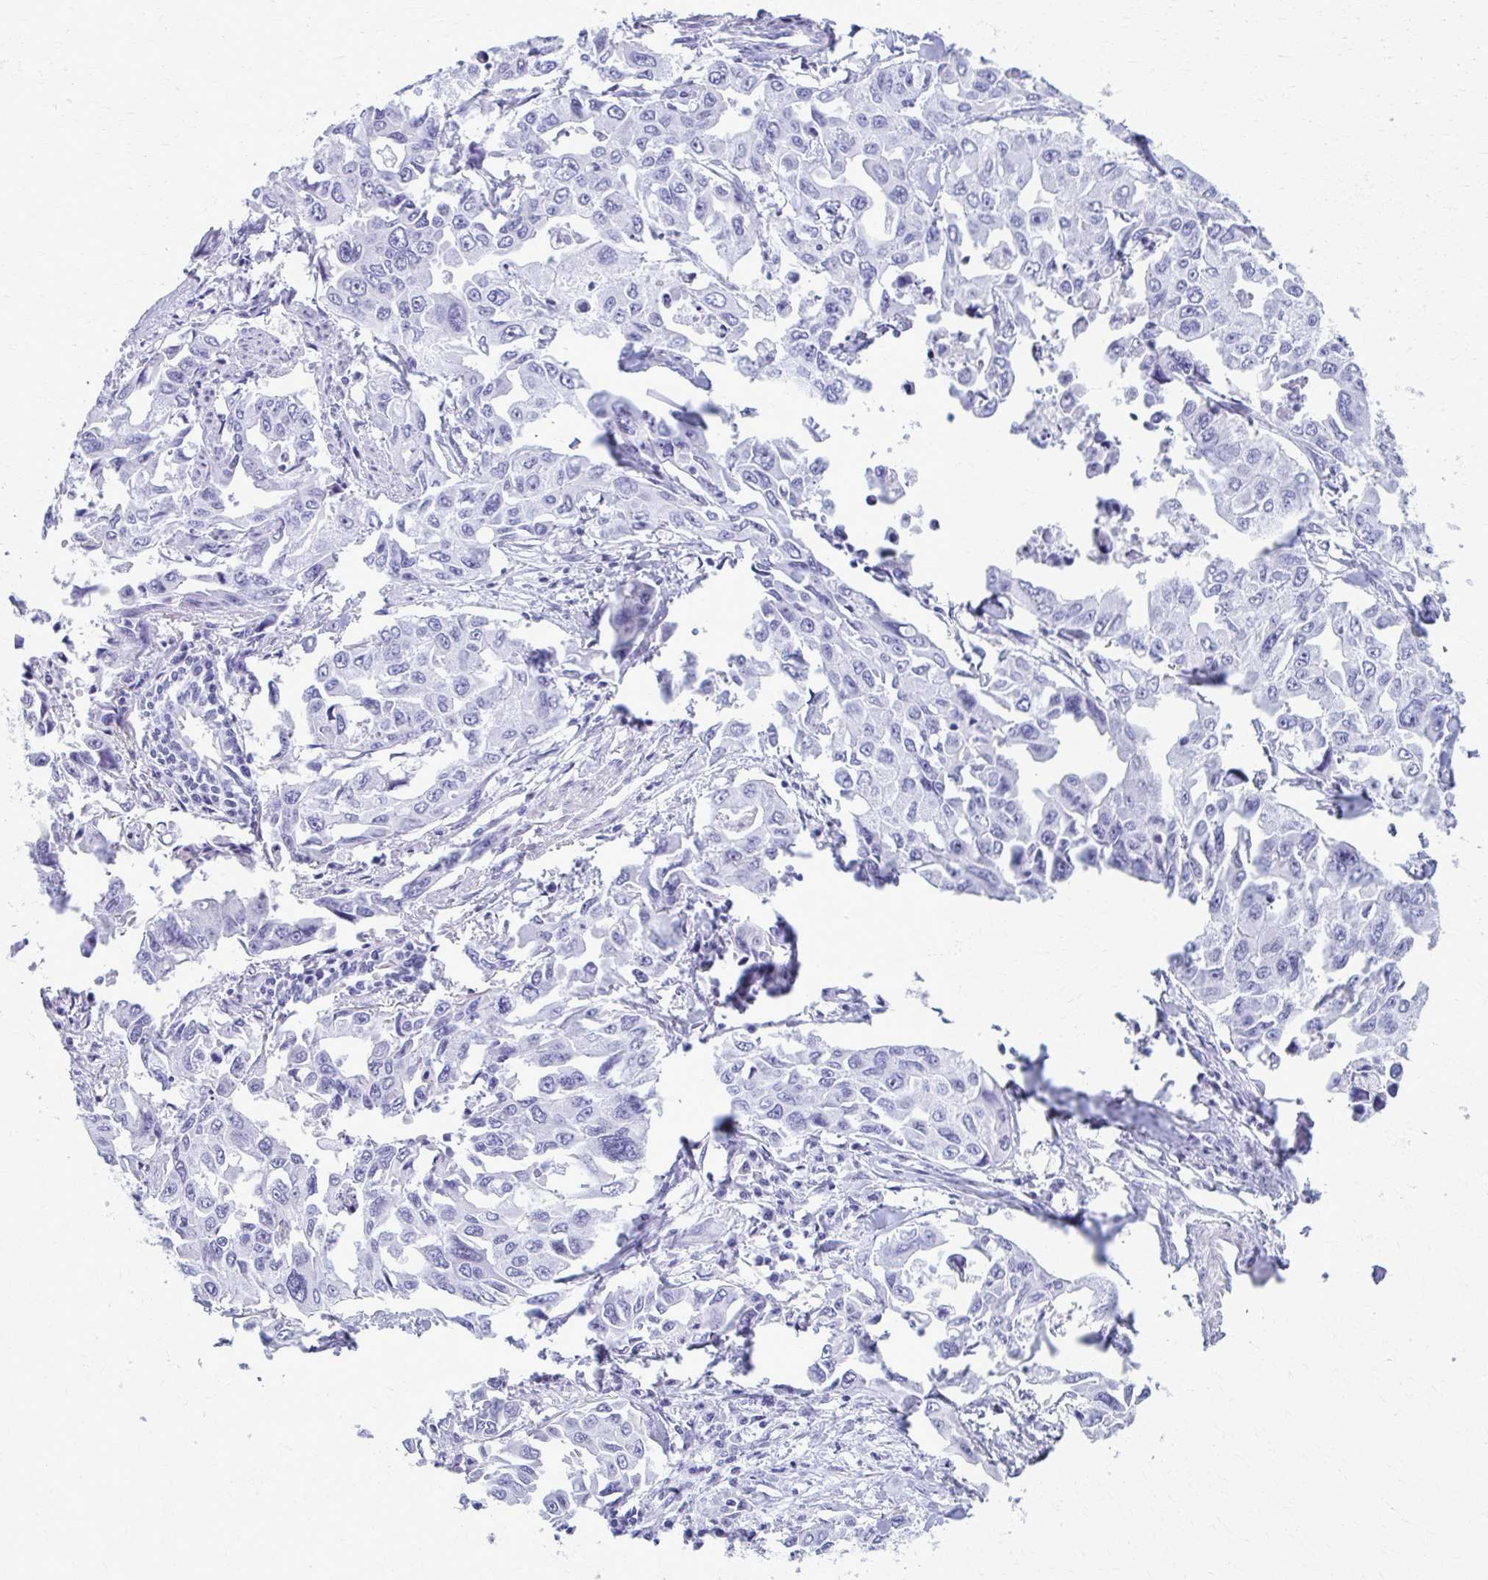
{"staining": {"intensity": "negative", "quantity": "none", "location": "none"}, "tissue": "lung cancer", "cell_type": "Tumor cells", "image_type": "cancer", "snomed": [{"axis": "morphology", "description": "Adenocarcinoma, NOS"}, {"axis": "topography", "description": "Lung"}], "caption": "The immunohistochemistry photomicrograph has no significant positivity in tumor cells of lung cancer tissue.", "gene": "MPLKIP", "patient": {"sex": "male", "age": 64}}